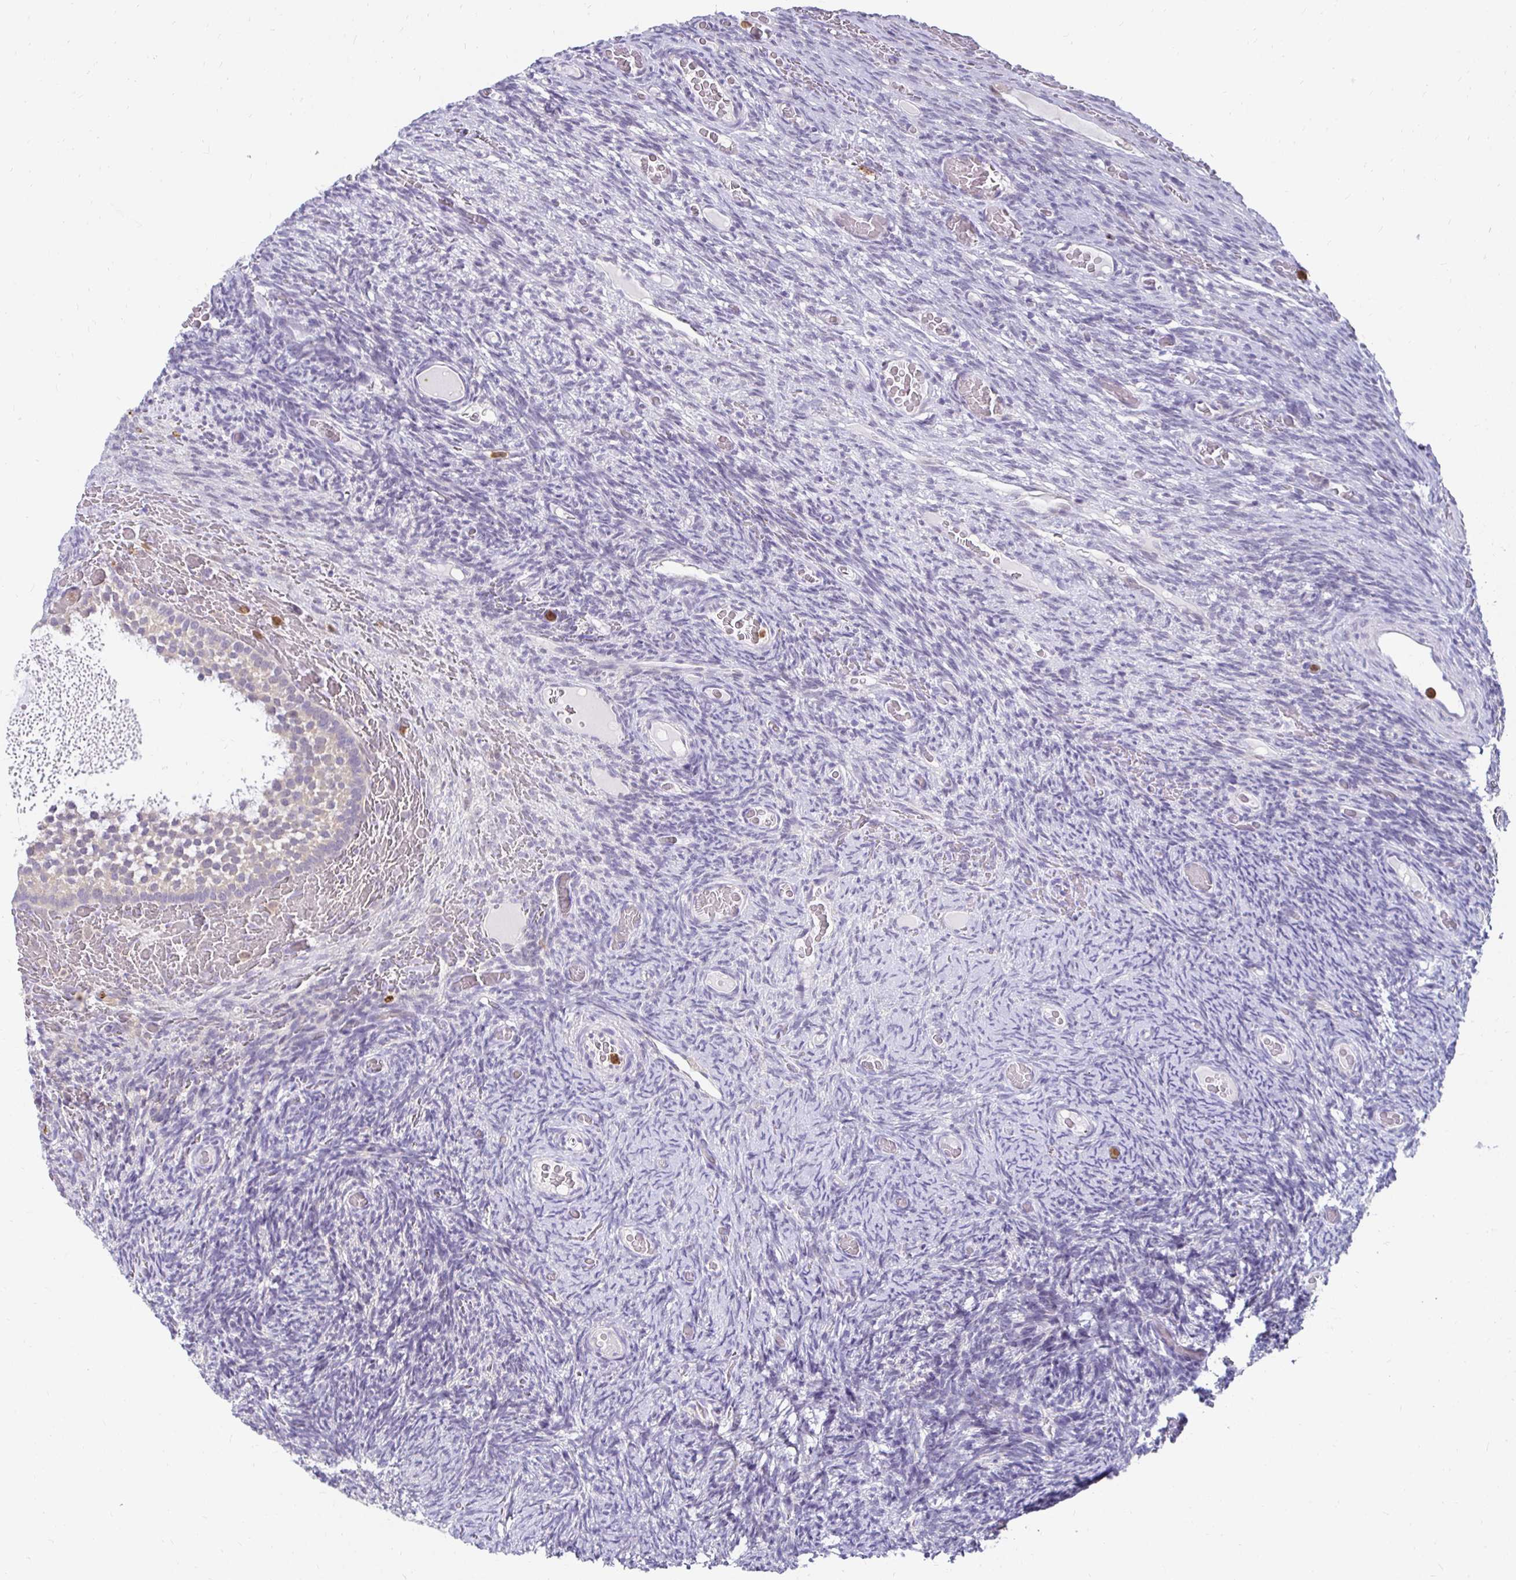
{"staining": {"intensity": "negative", "quantity": "none", "location": "none"}, "tissue": "ovary", "cell_type": "Follicle cells", "image_type": "normal", "snomed": [{"axis": "morphology", "description": "Normal tissue, NOS"}, {"axis": "topography", "description": "Ovary"}], "caption": "IHC histopathology image of benign ovary stained for a protein (brown), which demonstrates no positivity in follicle cells. (Stains: DAB (3,3'-diaminobenzidine) immunohistochemistry with hematoxylin counter stain, Microscopy: brightfield microscopy at high magnification).", "gene": "PADI2", "patient": {"sex": "female", "age": 34}}